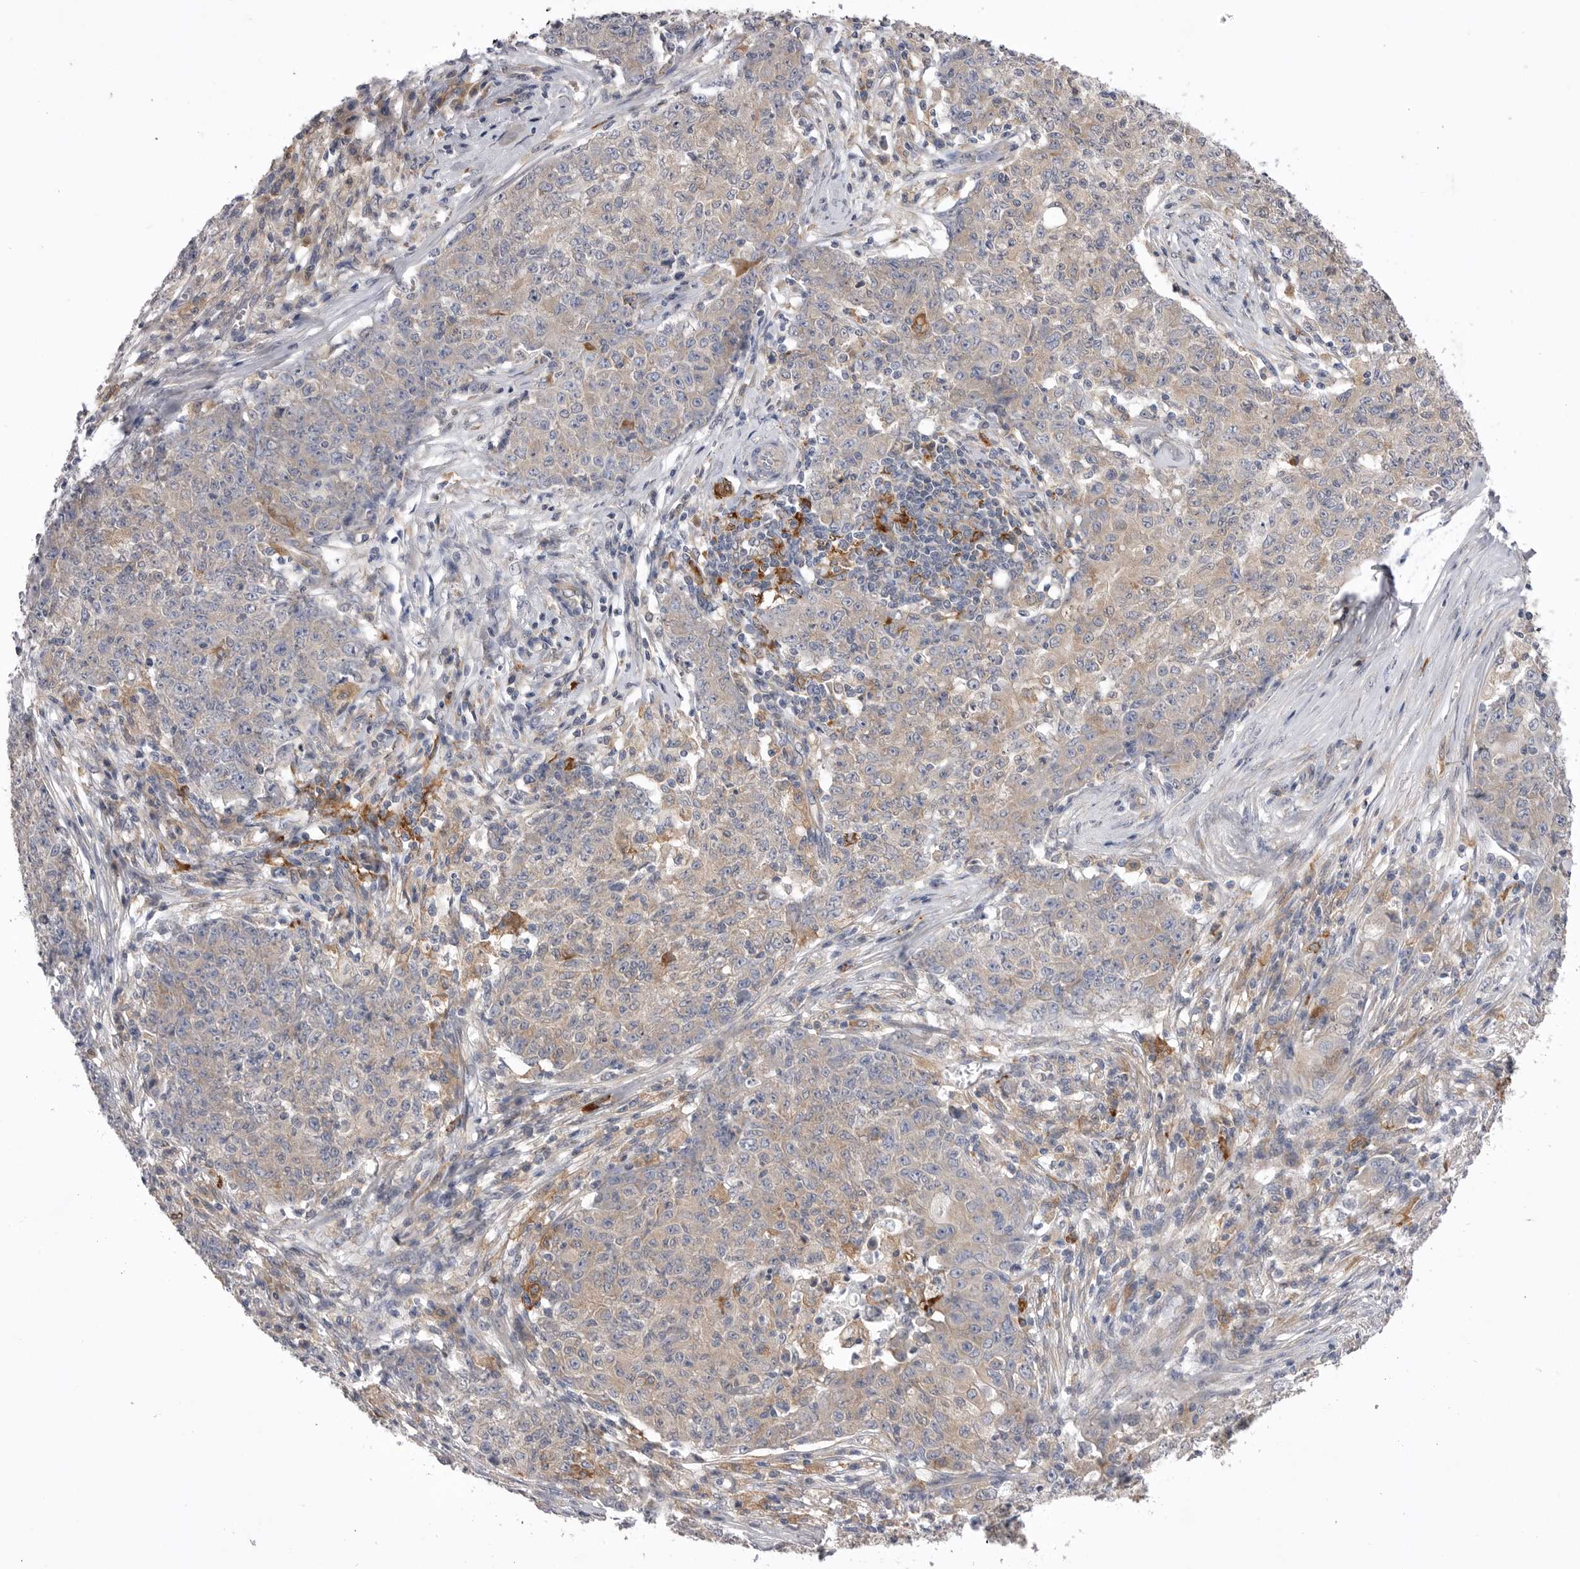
{"staining": {"intensity": "weak", "quantity": ">75%", "location": "cytoplasmic/membranous"}, "tissue": "ovarian cancer", "cell_type": "Tumor cells", "image_type": "cancer", "snomed": [{"axis": "morphology", "description": "Carcinoma, endometroid"}, {"axis": "topography", "description": "Ovary"}], "caption": "Immunohistochemical staining of human ovarian cancer (endometroid carcinoma) displays weak cytoplasmic/membranous protein positivity in about >75% of tumor cells.", "gene": "VAC14", "patient": {"sex": "female", "age": 42}}